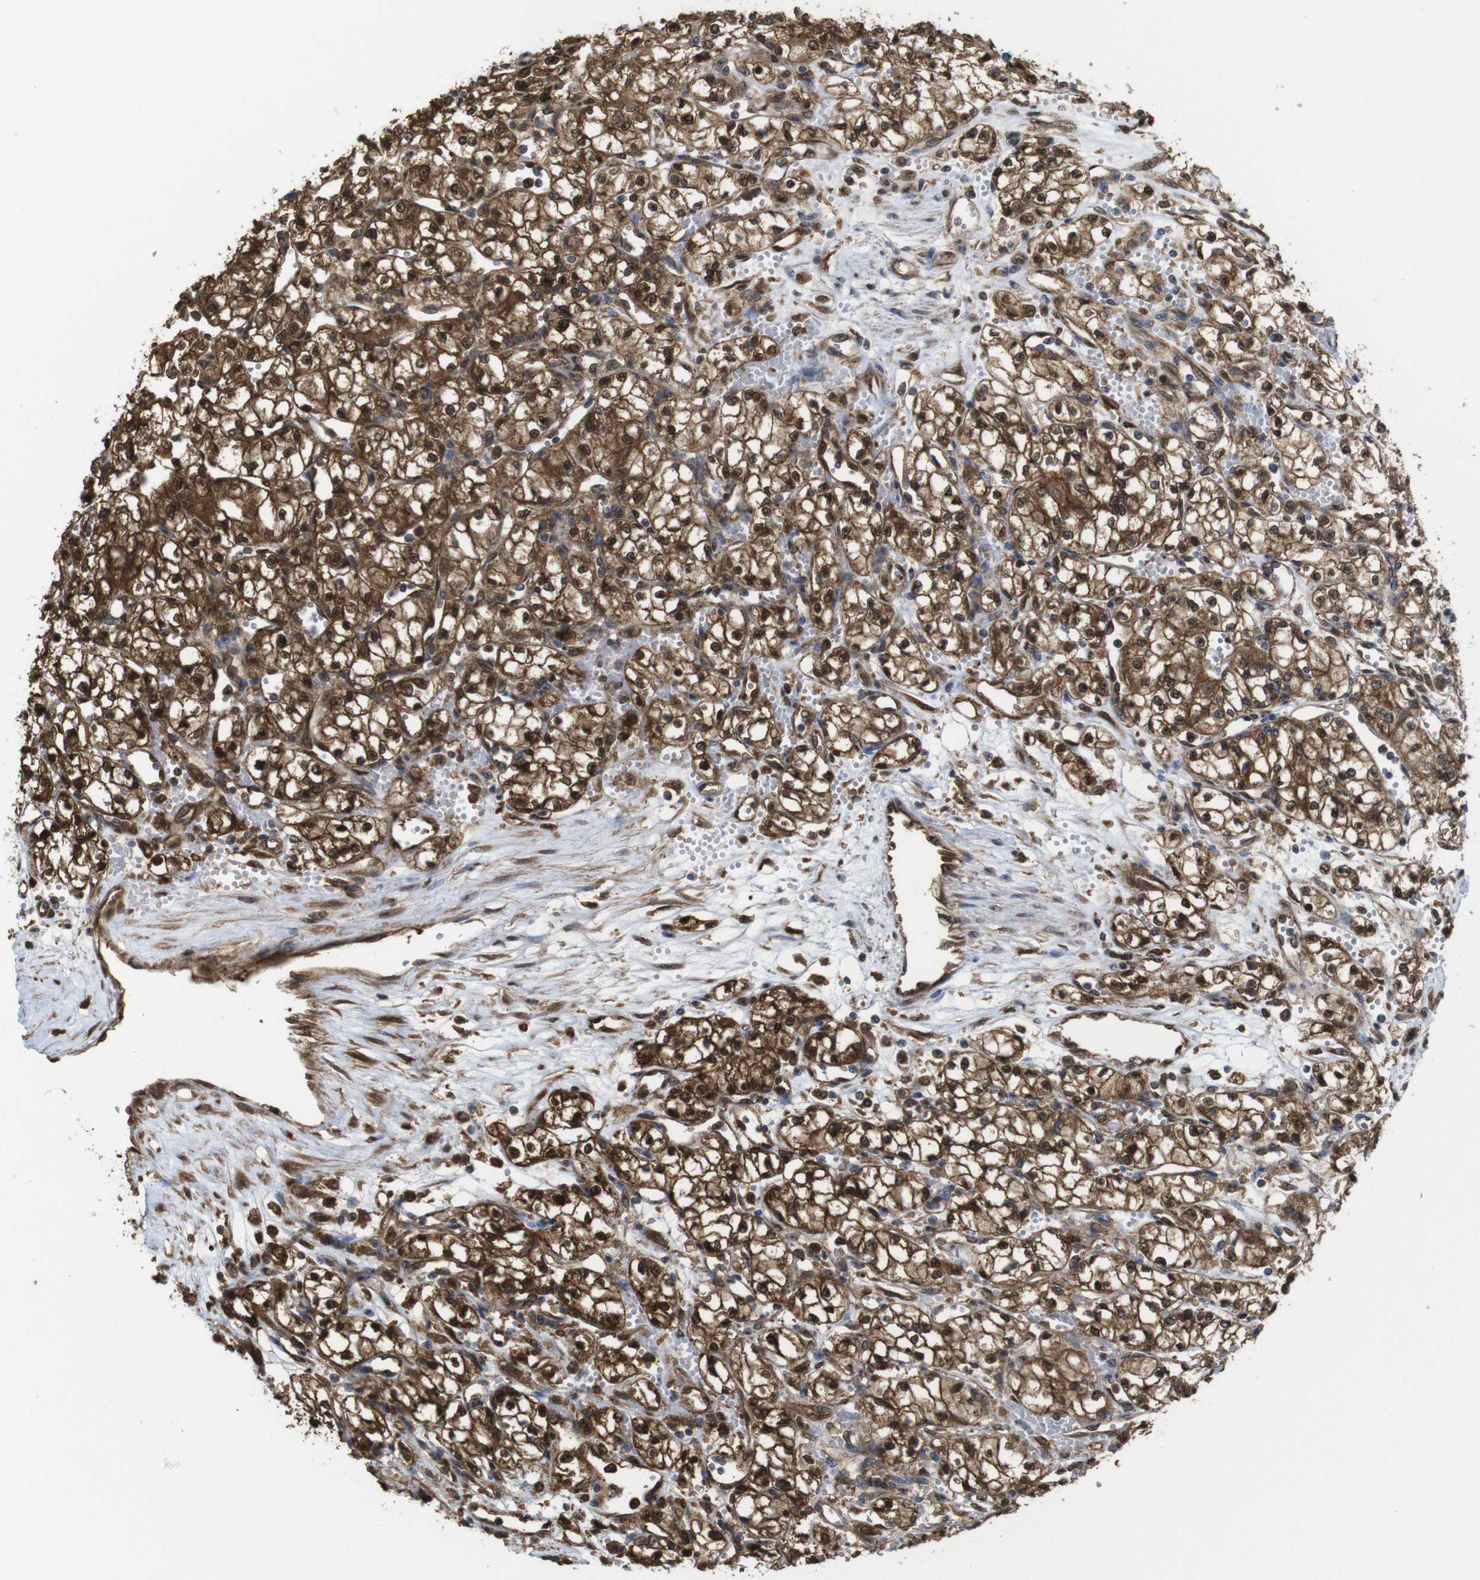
{"staining": {"intensity": "strong", "quantity": ">75%", "location": "cytoplasmic/membranous,nuclear"}, "tissue": "renal cancer", "cell_type": "Tumor cells", "image_type": "cancer", "snomed": [{"axis": "morphology", "description": "Normal tissue, NOS"}, {"axis": "morphology", "description": "Adenocarcinoma, NOS"}, {"axis": "topography", "description": "Kidney"}], "caption": "Immunohistochemical staining of human renal cancer (adenocarcinoma) displays strong cytoplasmic/membranous and nuclear protein staining in approximately >75% of tumor cells.", "gene": "YWHAG", "patient": {"sex": "male", "age": 59}}